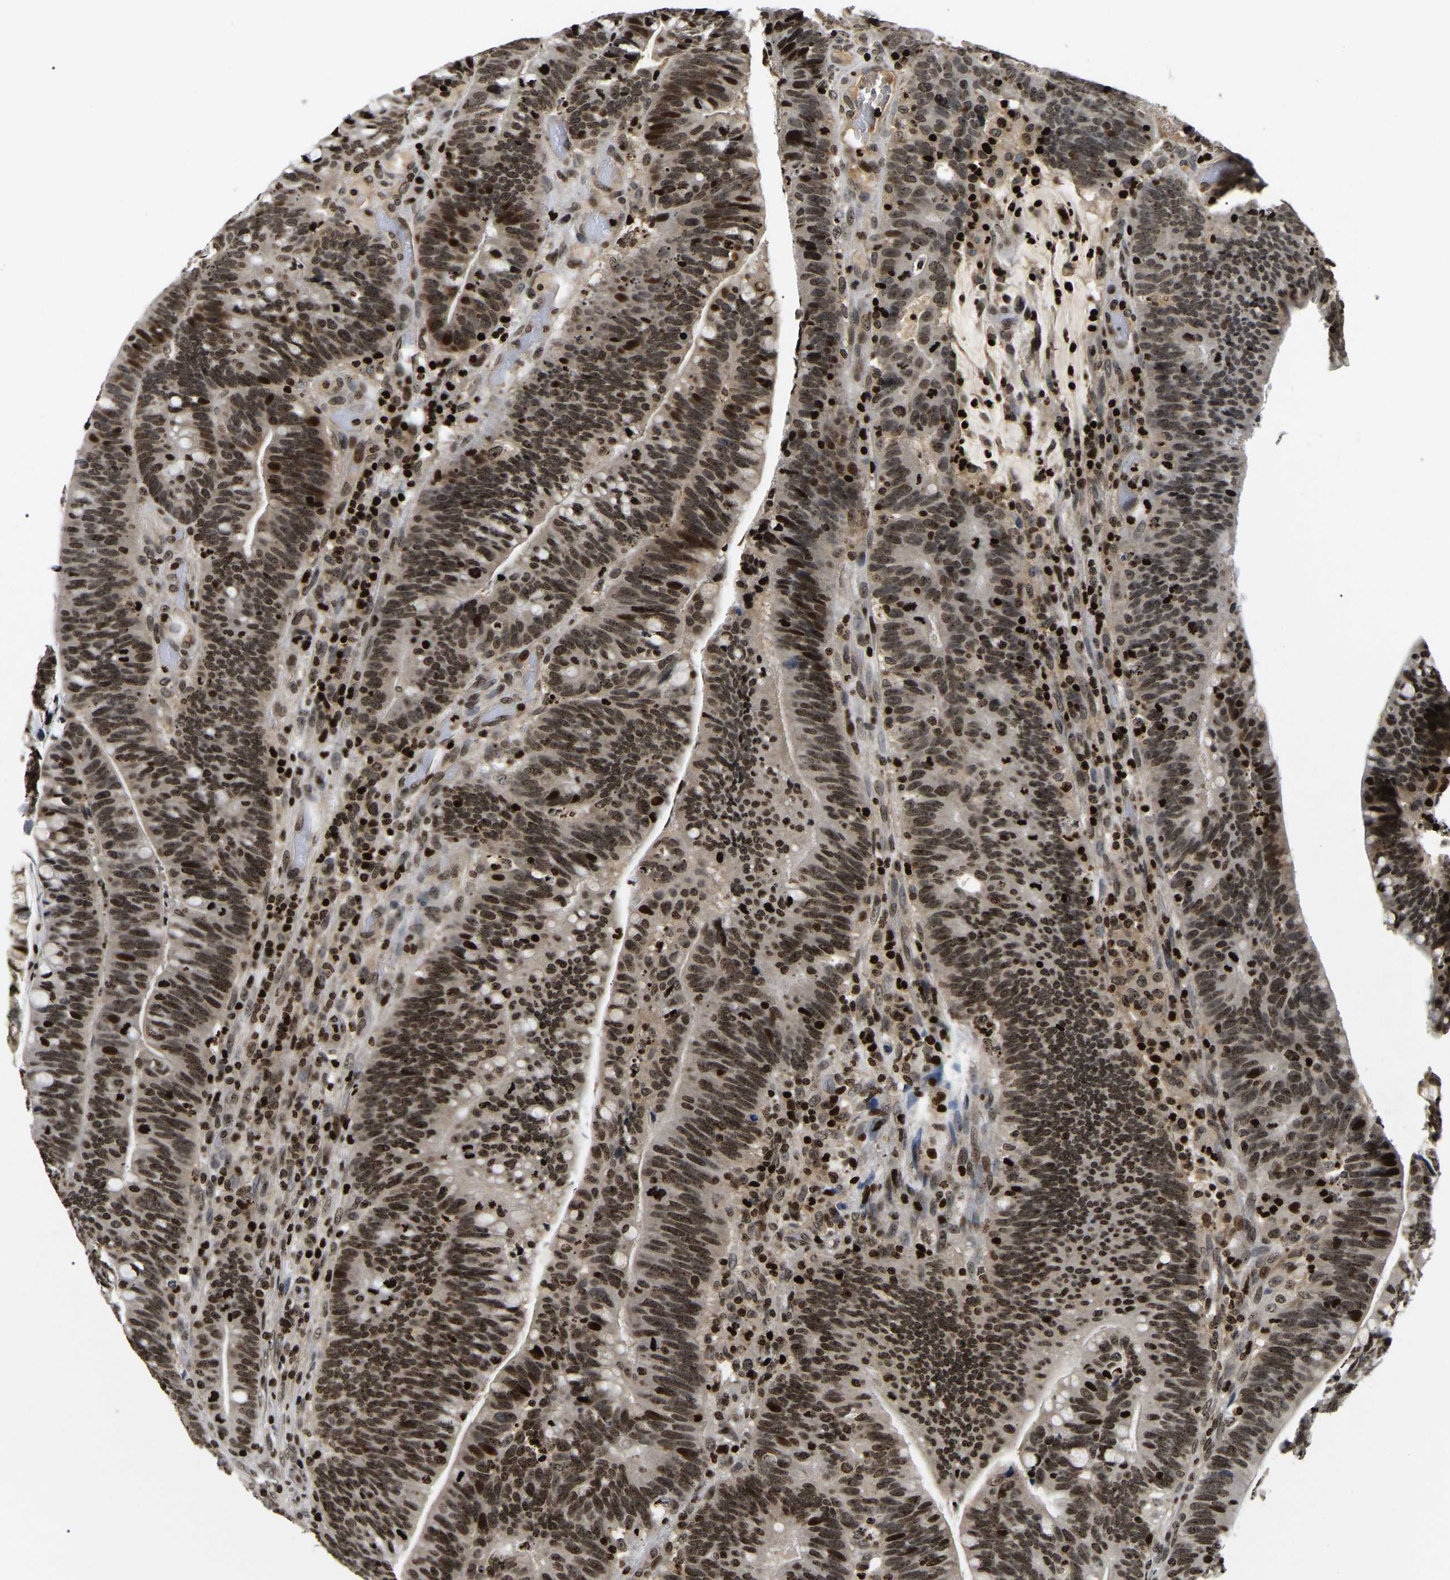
{"staining": {"intensity": "strong", "quantity": ">75%", "location": "nuclear"}, "tissue": "colorectal cancer", "cell_type": "Tumor cells", "image_type": "cancer", "snomed": [{"axis": "morphology", "description": "Normal tissue, NOS"}, {"axis": "morphology", "description": "Adenocarcinoma, NOS"}, {"axis": "topography", "description": "Colon"}], "caption": "DAB (3,3'-diaminobenzidine) immunohistochemical staining of adenocarcinoma (colorectal) displays strong nuclear protein expression in about >75% of tumor cells. (DAB IHC, brown staining for protein, blue staining for nuclei).", "gene": "LRRC61", "patient": {"sex": "female", "age": 66}}